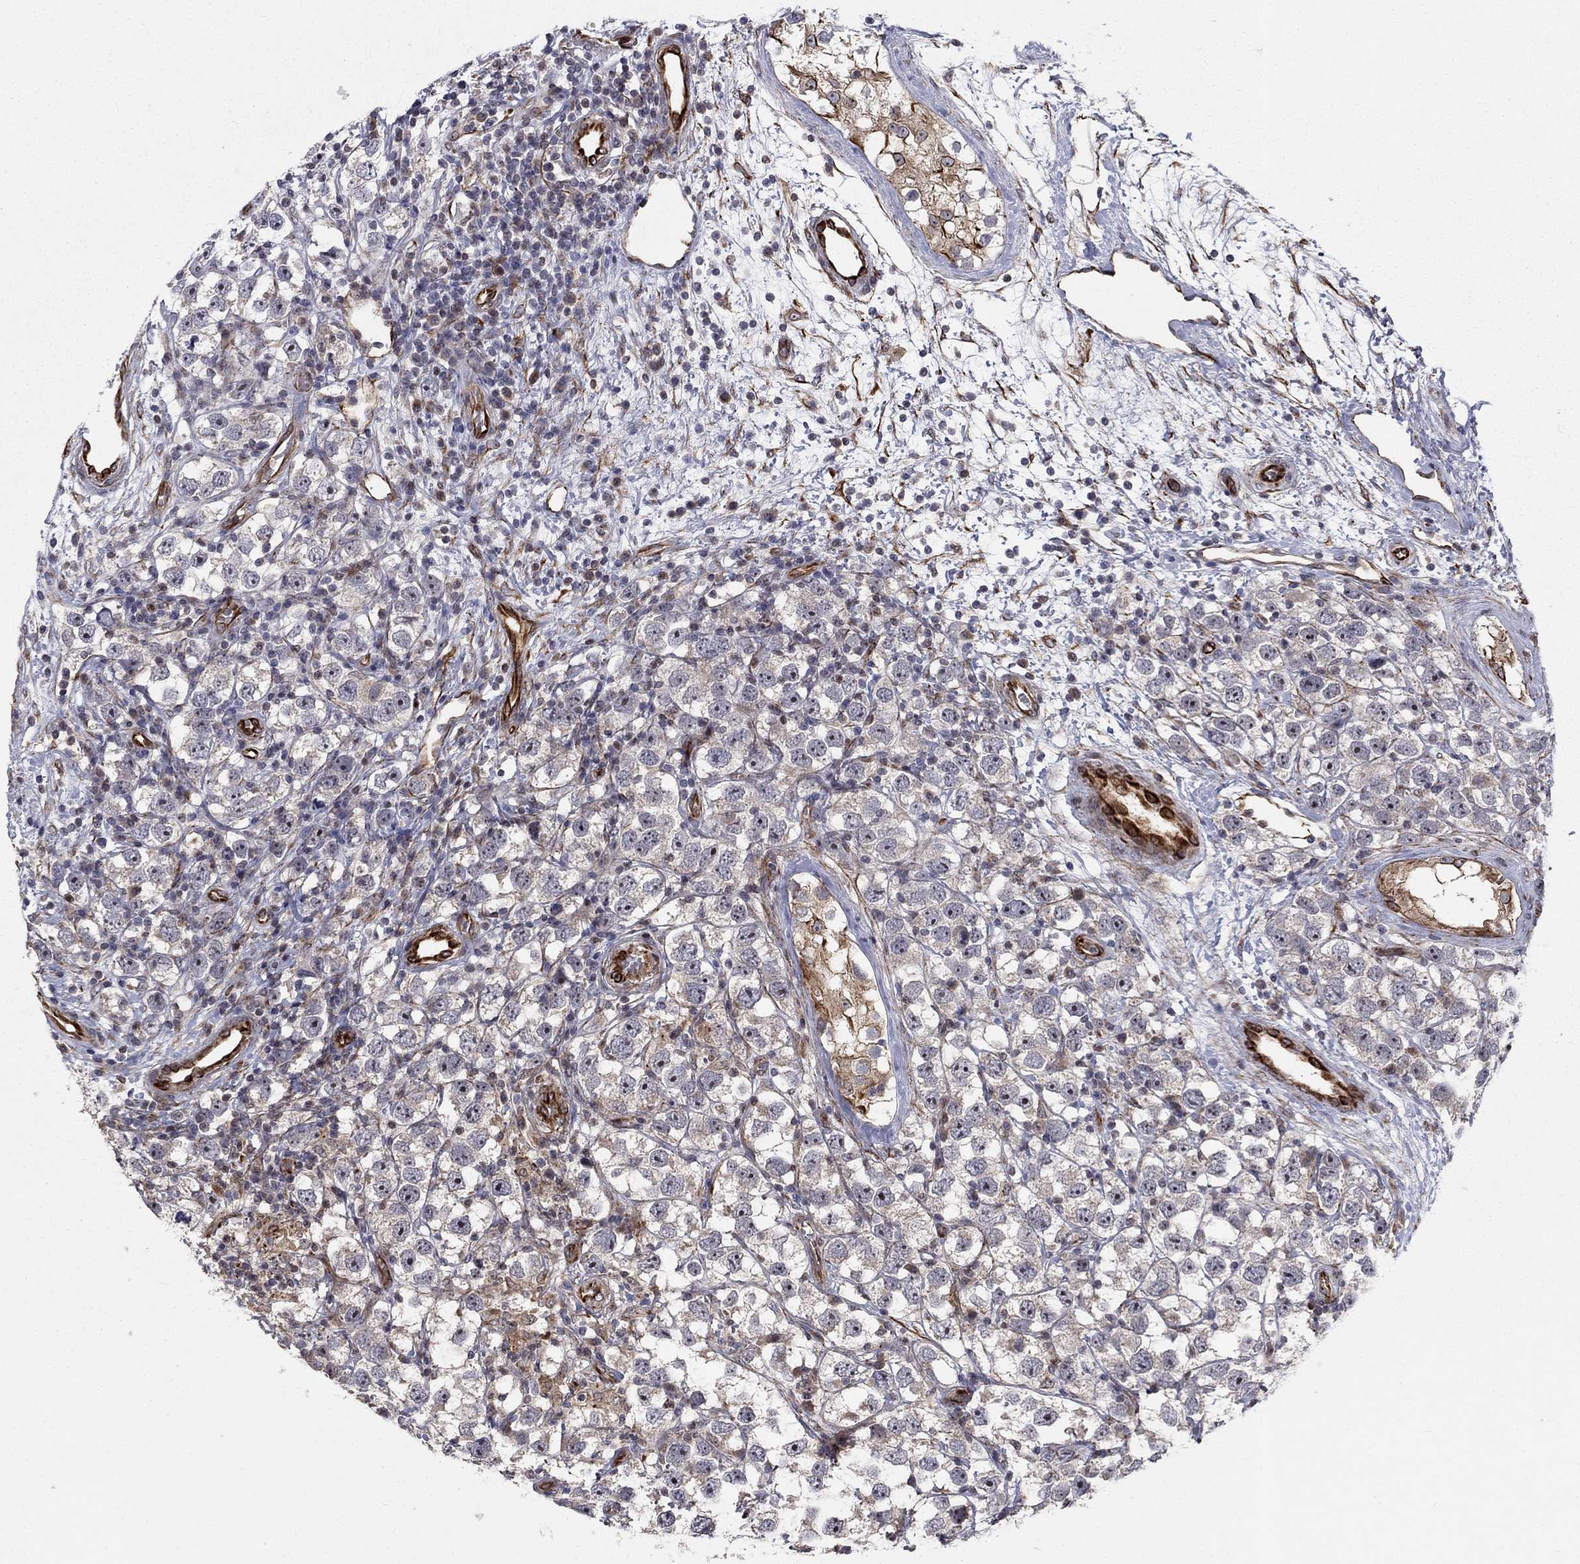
{"staining": {"intensity": "negative", "quantity": "none", "location": "none"}, "tissue": "testis cancer", "cell_type": "Tumor cells", "image_type": "cancer", "snomed": [{"axis": "morphology", "description": "Seminoma, NOS"}, {"axis": "topography", "description": "Testis"}], "caption": "An immunohistochemistry photomicrograph of seminoma (testis) is shown. There is no staining in tumor cells of seminoma (testis).", "gene": "MSRA", "patient": {"sex": "male", "age": 26}}